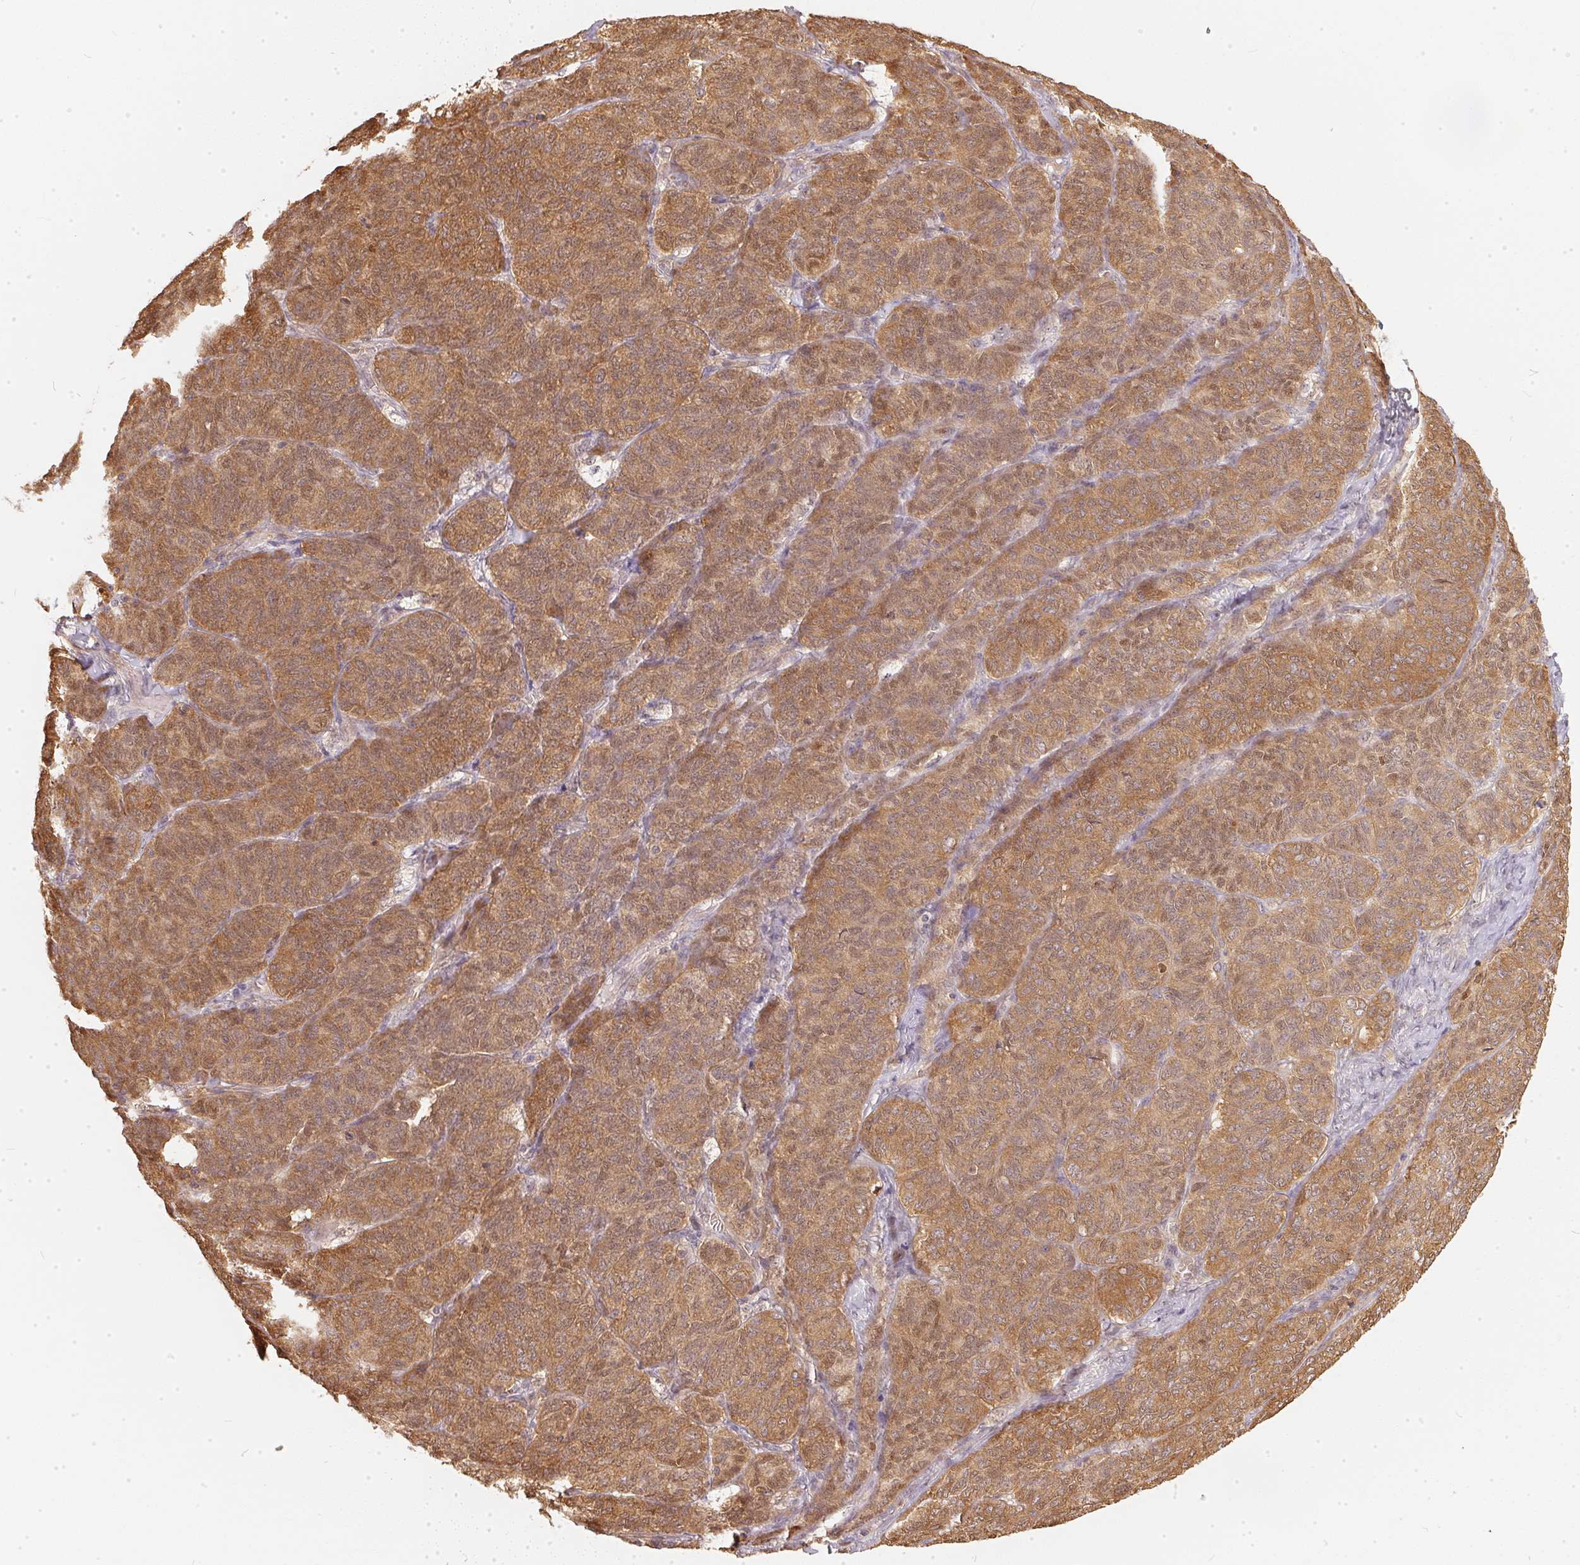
{"staining": {"intensity": "moderate", "quantity": ">75%", "location": "cytoplasmic/membranous,nuclear"}, "tissue": "ovarian cancer", "cell_type": "Tumor cells", "image_type": "cancer", "snomed": [{"axis": "morphology", "description": "Carcinoma, endometroid"}, {"axis": "topography", "description": "Ovary"}], "caption": "High-power microscopy captured an immunohistochemistry (IHC) photomicrograph of ovarian cancer, revealing moderate cytoplasmic/membranous and nuclear staining in about >75% of tumor cells. (Stains: DAB in brown, nuclei in blue, Microscopy: brightfield microscopy at high magnification).", "gene": "BLMH", "patient": {"sex": "female", "age": 80}}